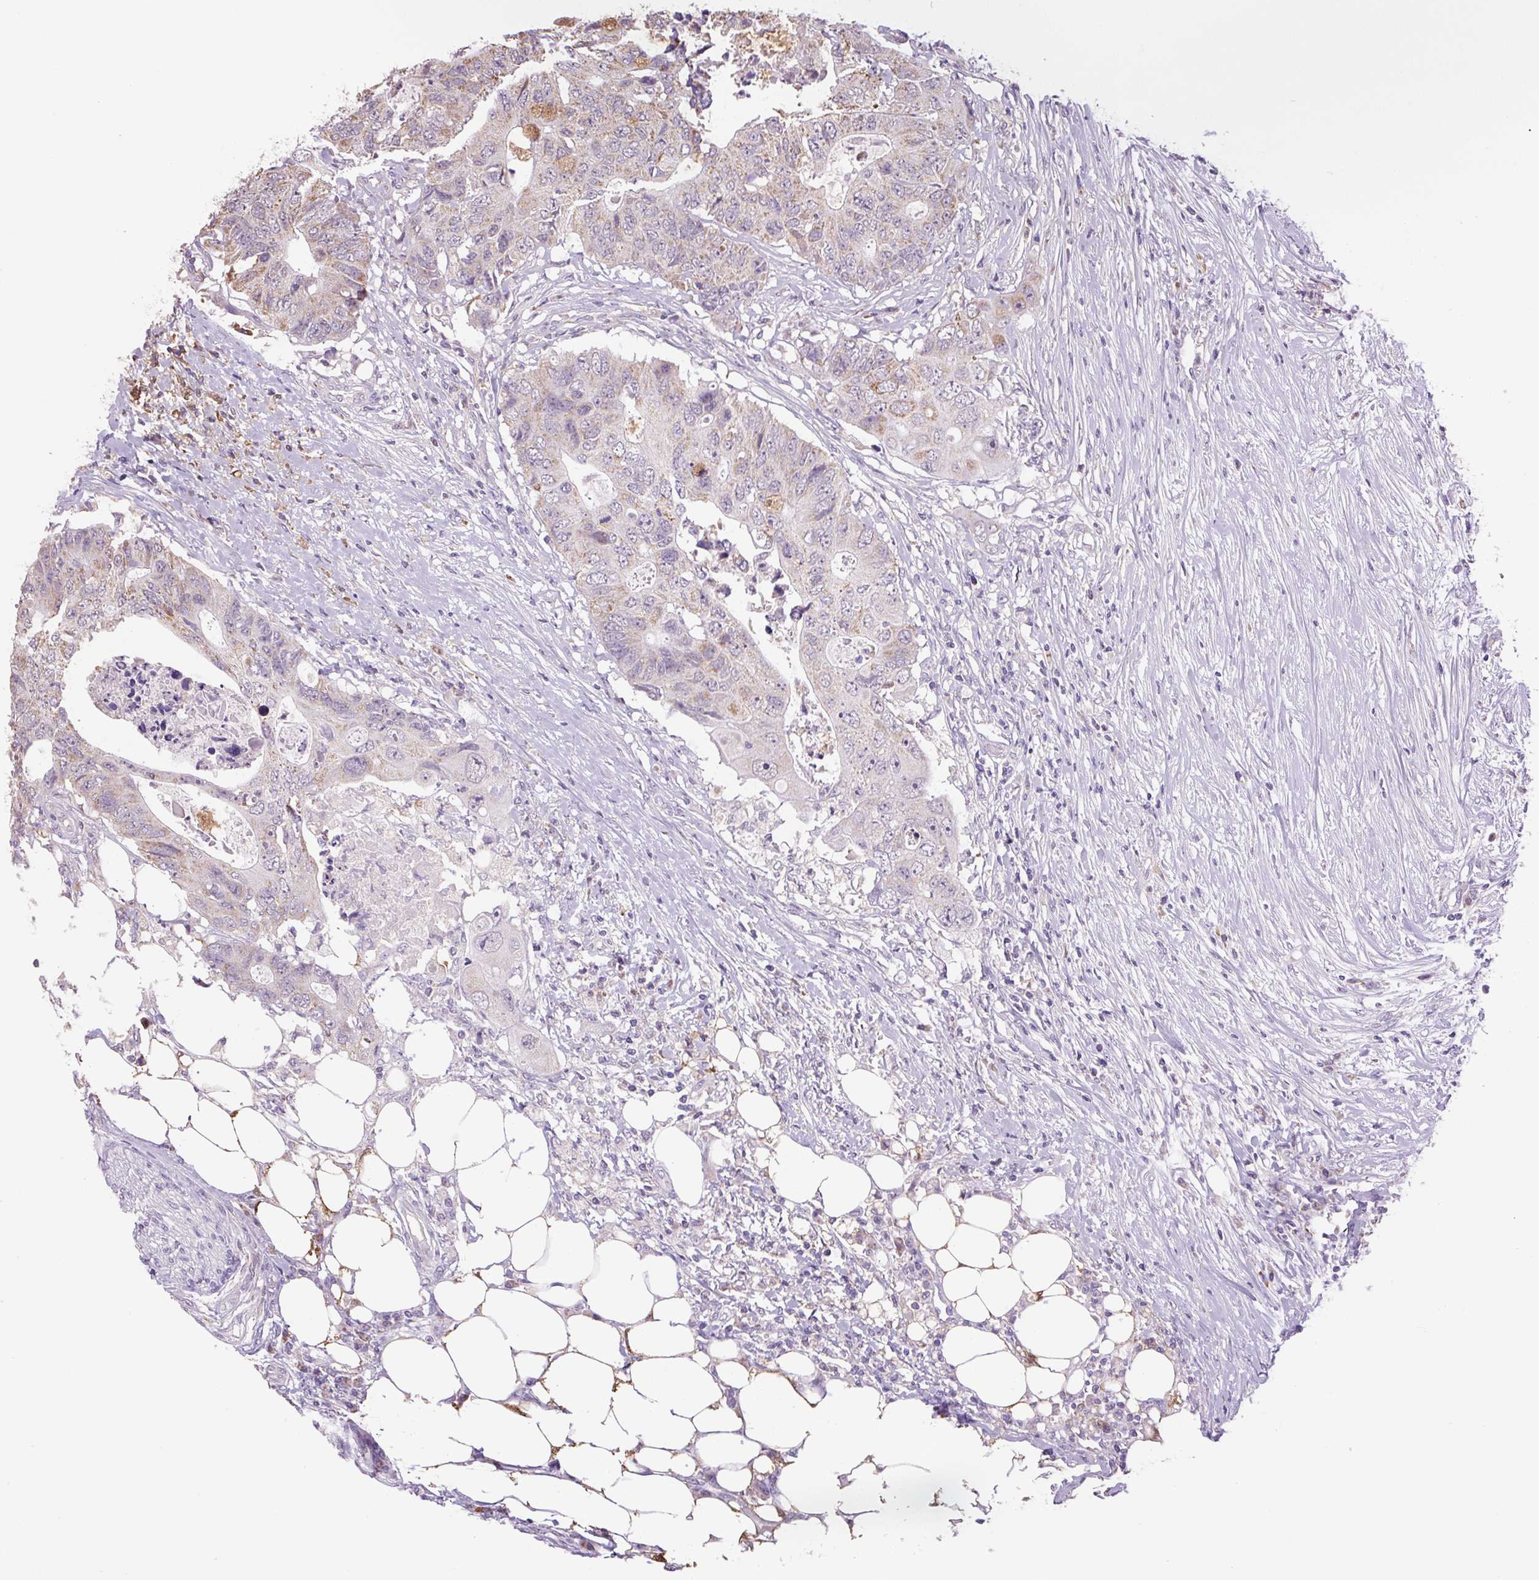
{"staining": {"intensity": "moderate", "quantity": "<25%", "location": "cytoplasmic/membranous"}, "tissue": "colorectal cancer", "cell_type": "Tumor cells", "image_type": "cancer", "snomed": [{"axis": "morphology", "description": "Adenocarcinoma, NOS"}, {"axis": "topography", "description": "Colon"}], "caption": "Human adenocarcinoma (colorectal) stained for a protein (brown) reveals moderate cytoplasmic/membranous positive positivity in approximately <25% of tumor cells.", "gene": "SGF29", "patient": {"sex": "male", "age": 71}}